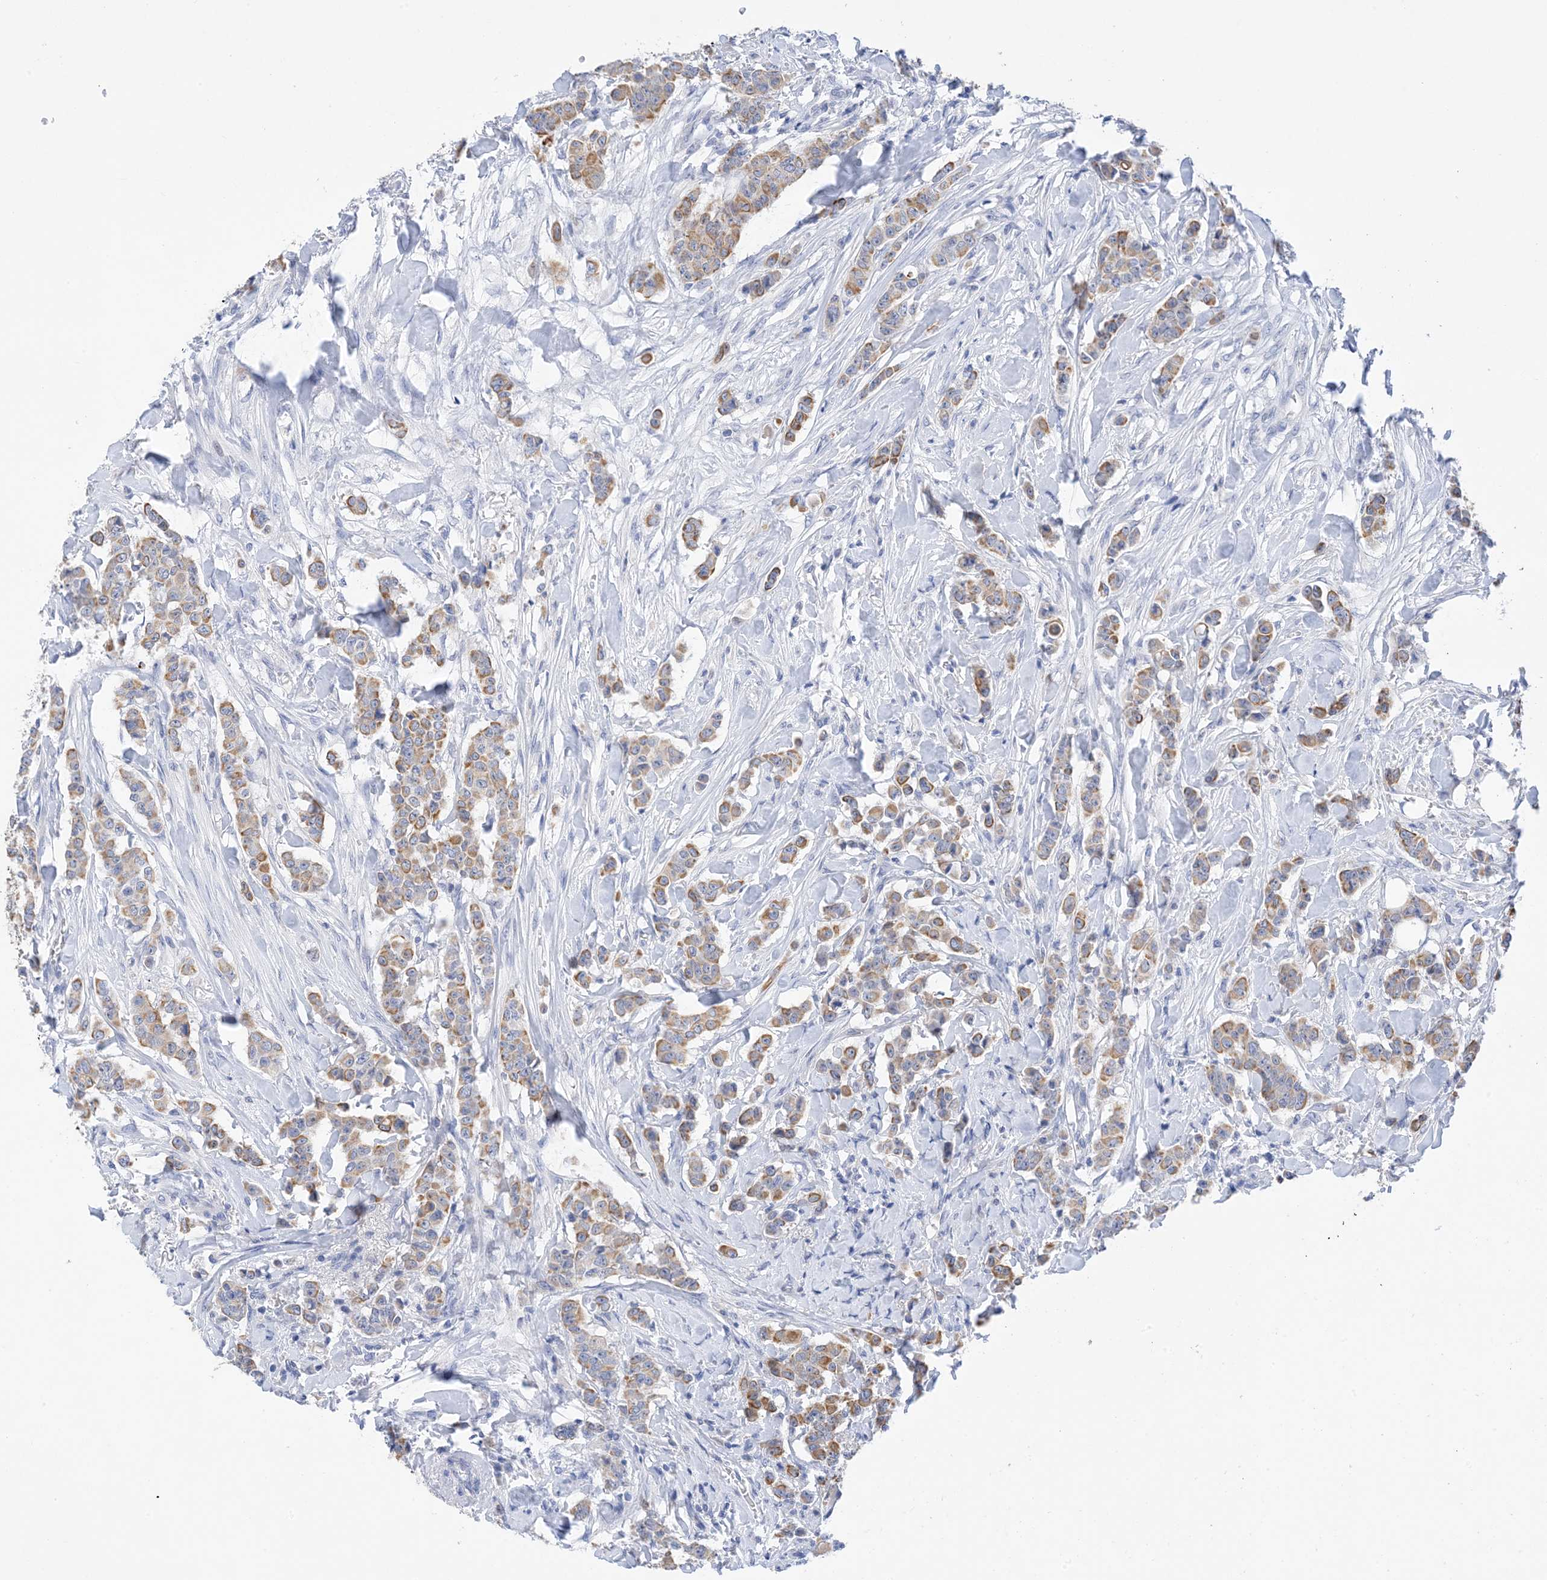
{"staining": {"intensity": "moderate", "quantity": ">75%", "location": "cytoplasmic/membranous"}, "tissue": "breast cancer", "cell_type": "Tumor cells", "image_type": "cancer", "snomed": [{"axis": "morphology", "description": "Duct carcinoma"}, {"axis": "topography", "description": "Breast"}], "caption": "Approximately >75% of tumor cells in human invasive ductal carcinoma (breast) exhibit moderate cytoplasmic/membranous protein staining as visualized by brown immunohistochemical staining.", "gene": "PLK4", "patient": {"sex": "female", "age": 40}}